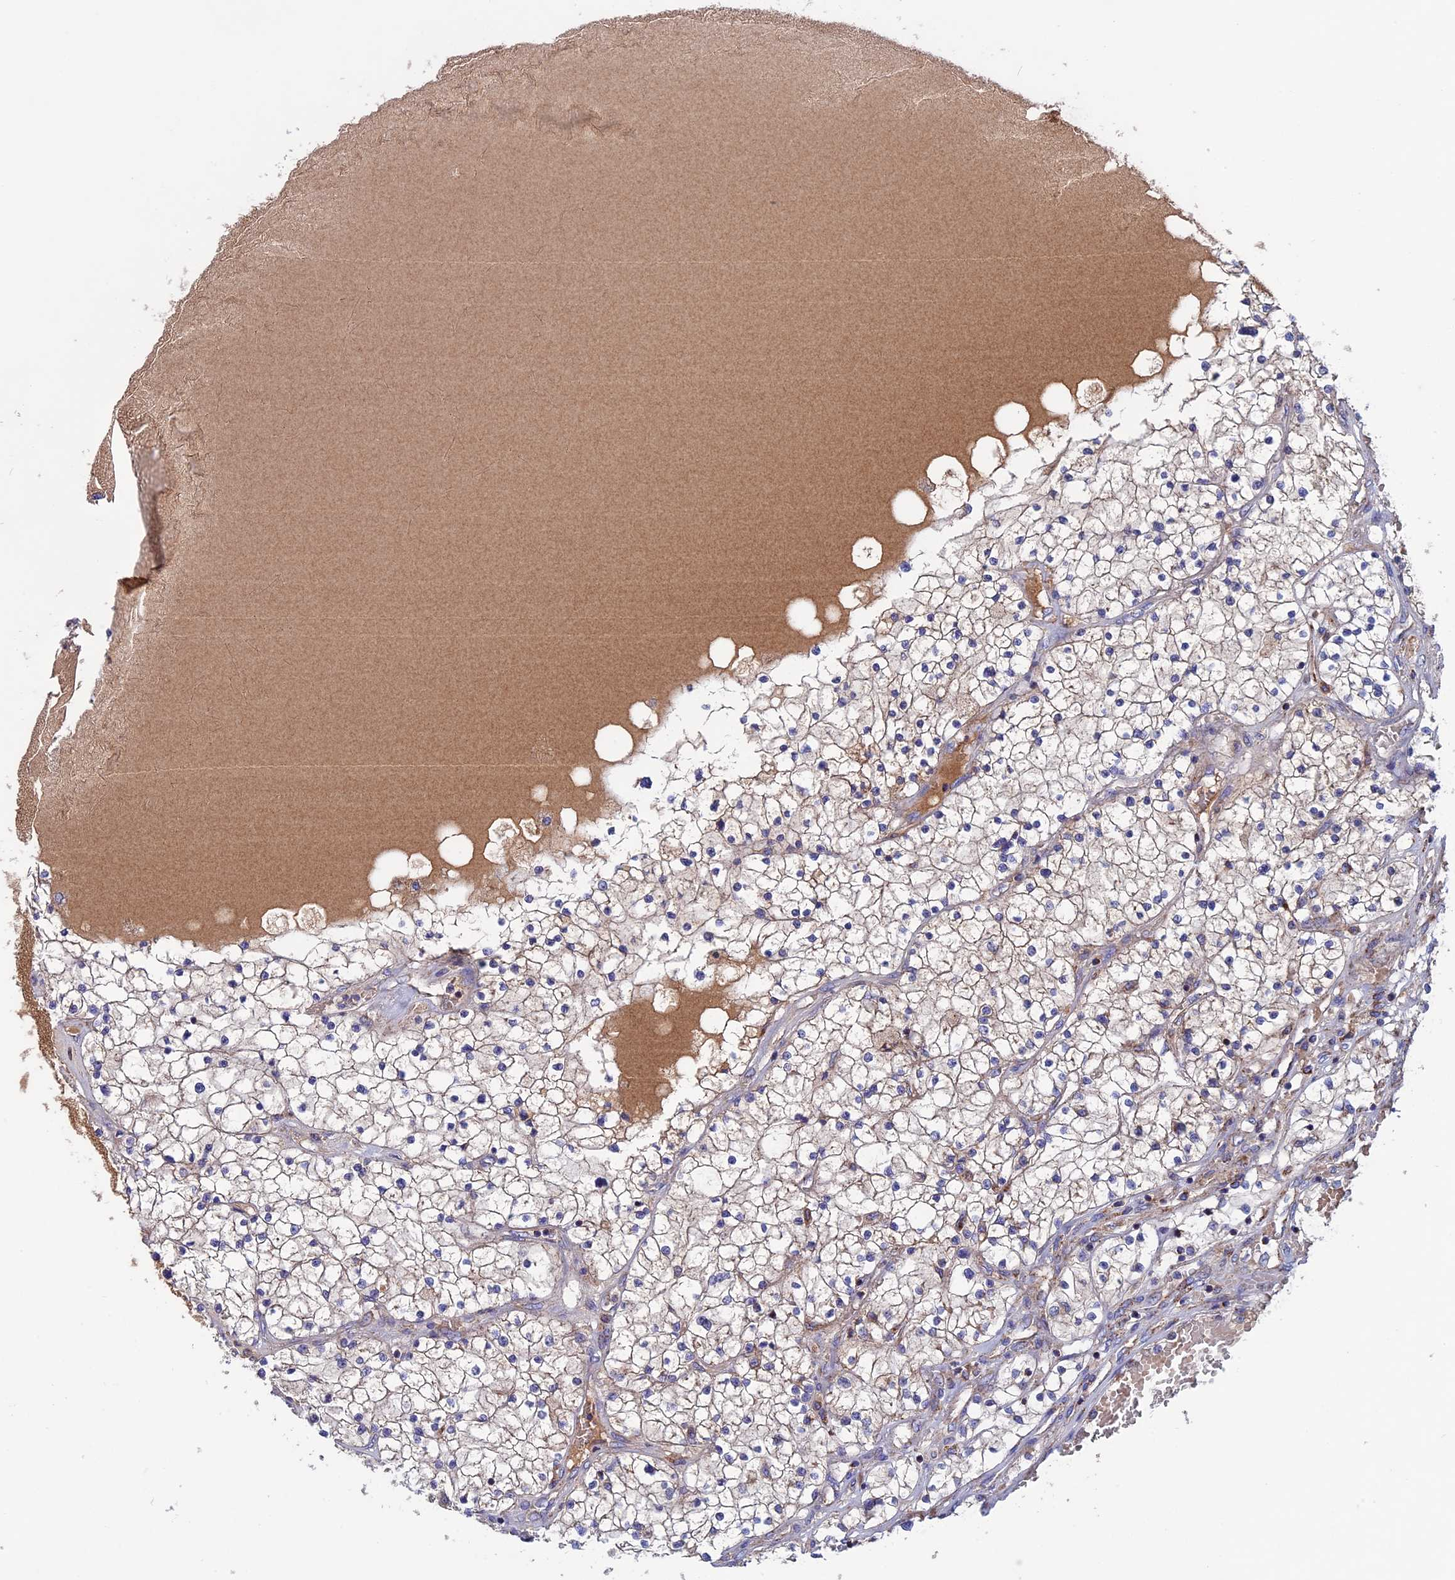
{"staining": {"intensity": "negative", "quantity": "none", "location": "none"}, "tissue": "renal cancer", "cell_type": "Tumor cells", "image_type": "cancer", "snomed": [{"axis": "morphology", "description": "Normal tissue, NOS"}, {"axis": "morphology", "description": "Adenocarcinoma, NOS"}, {"axis": "topography", "description": "Kidney"}], "caption": "Tumor cells show no significant staining in renal cancer.", "gene": "SLC15A5", "patient": {"sex": "male", "age": 68}}